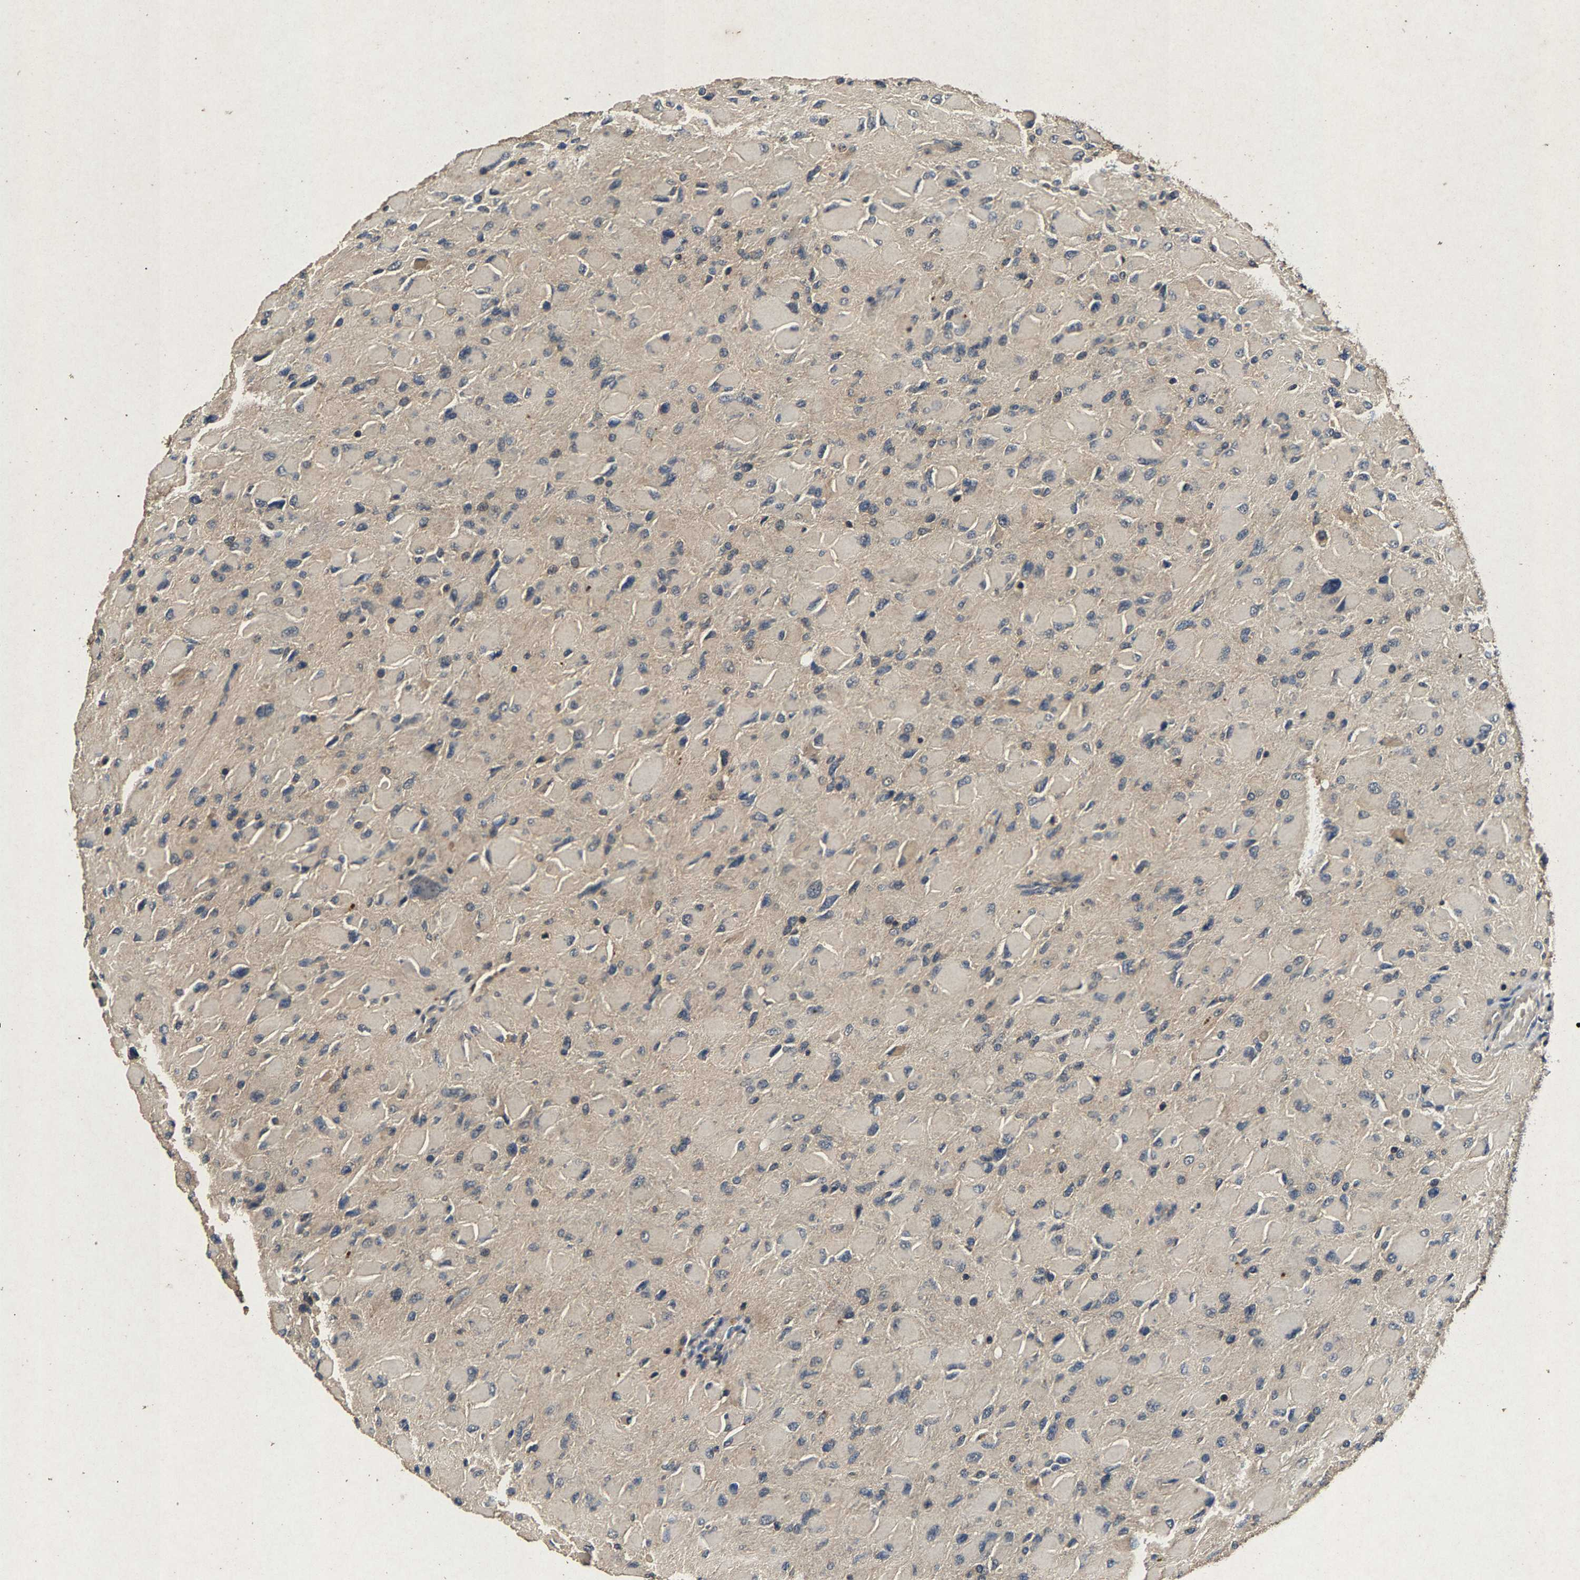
{"staining": {"intensity": "negative", "quantity": "none", "location": "none"}, "tissue": "glioma", "cell_type": "Tumor cells", "image_type": "cancer", "snomed": [{"axis": "morphology", "description": "Glioma, malignant, High grade"}, {"axis": "topography", "description": "Cerebral cortex"}], "caption": "Immunohistochemistry (IHC) histopathology image of human malignant glioma (high-grade) stained for a protein (brown), which displays no expression in tumor cells.", "gene": "PPP1CC", "patient": {"sex": "female", "age": 36}}